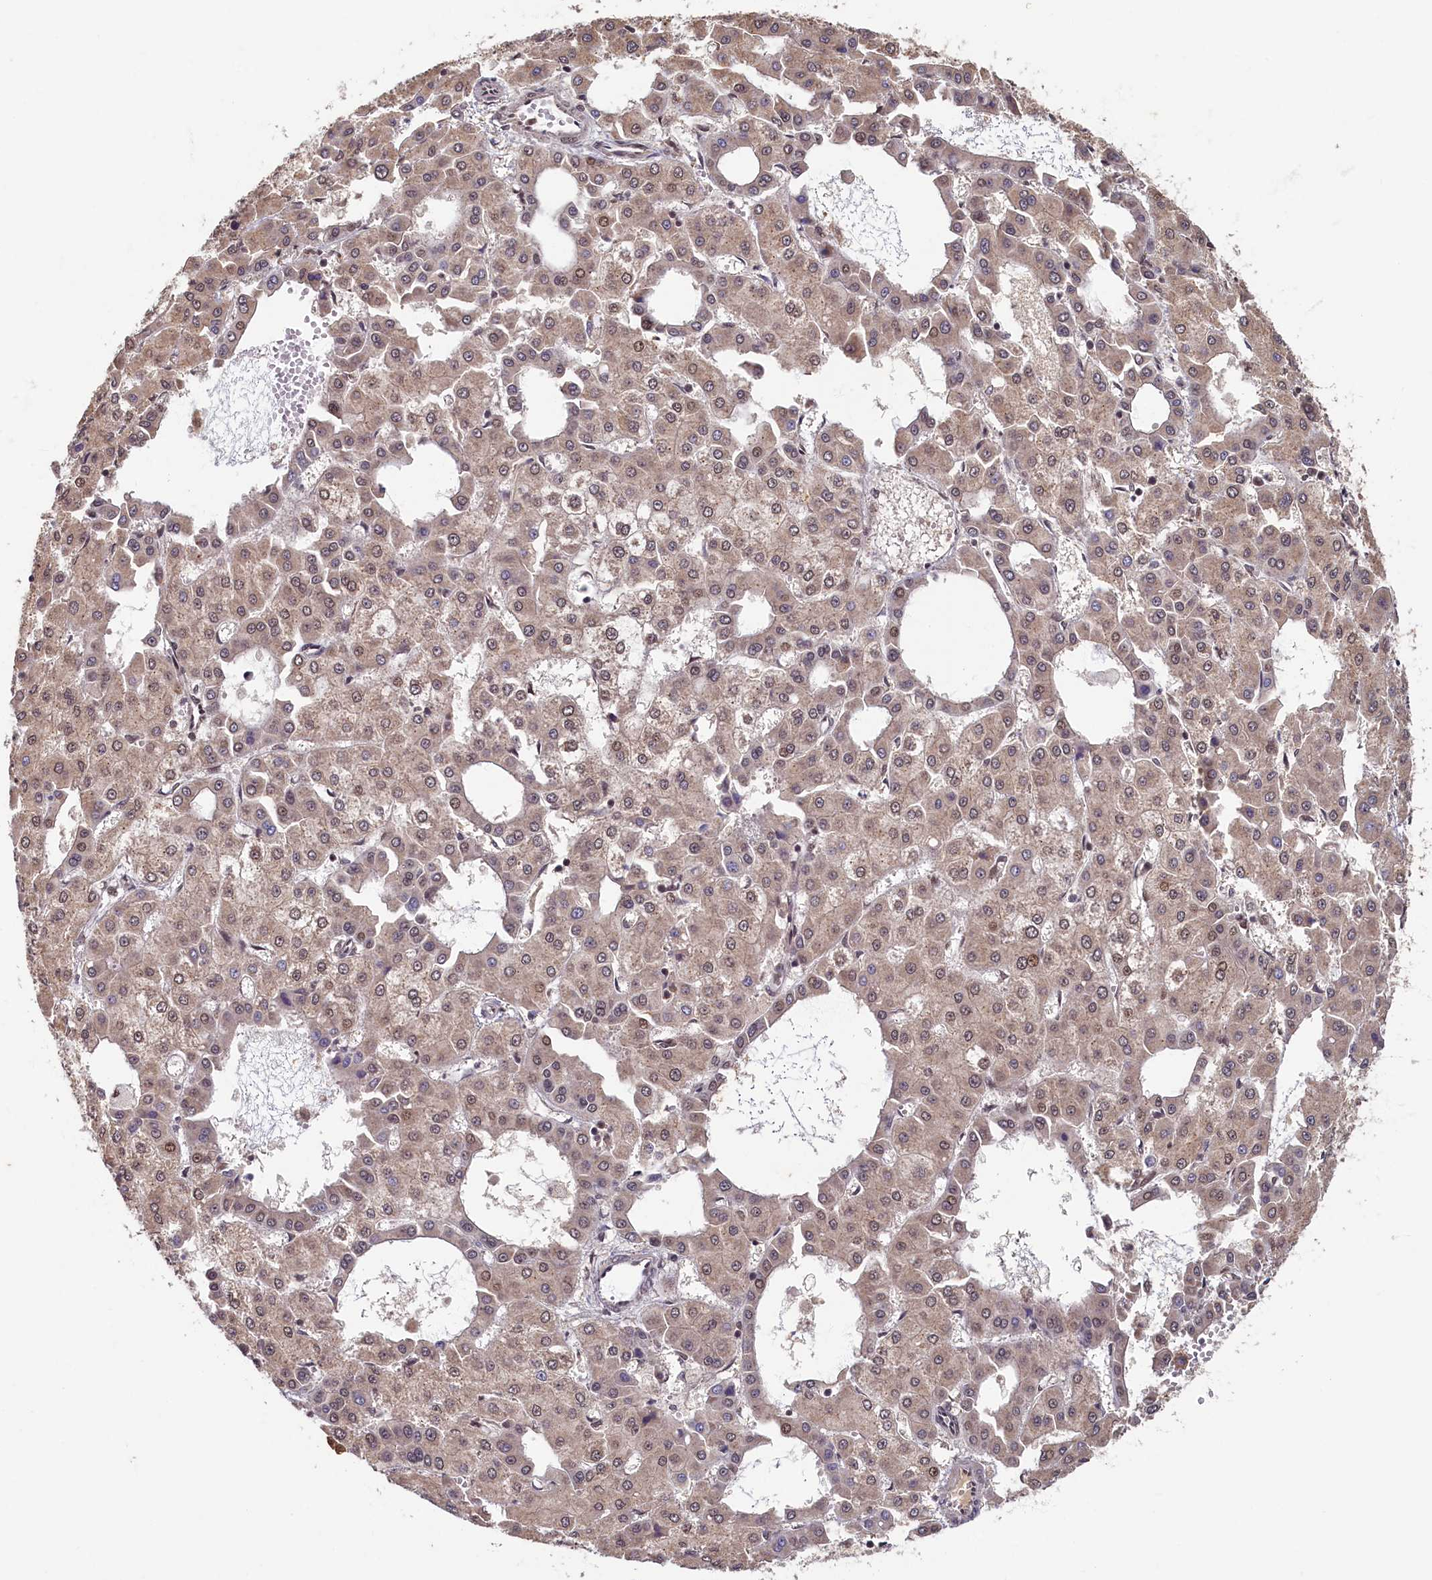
{"staining": {"intensity": "weak", "quantity": ">75%", "location": "cytoplasmic/membranous,nuclear"}, "tissue": "liver cancer", "cell_type": "Tumor cells", "image_type": "cancer", "snomed": [{"axis": "morphology", "description": "Carcinoma, Hepatocellular, NOS"}, {"axis": "topography", "description": "Liver"}], "caption": "Liver cancer tissue displays weak cytoplasmic/membranous and nuclear positivity in approximately >75% of tumor cells", "gene": "CKAP2L", "patient": {"sex": "male", "age": 47}}